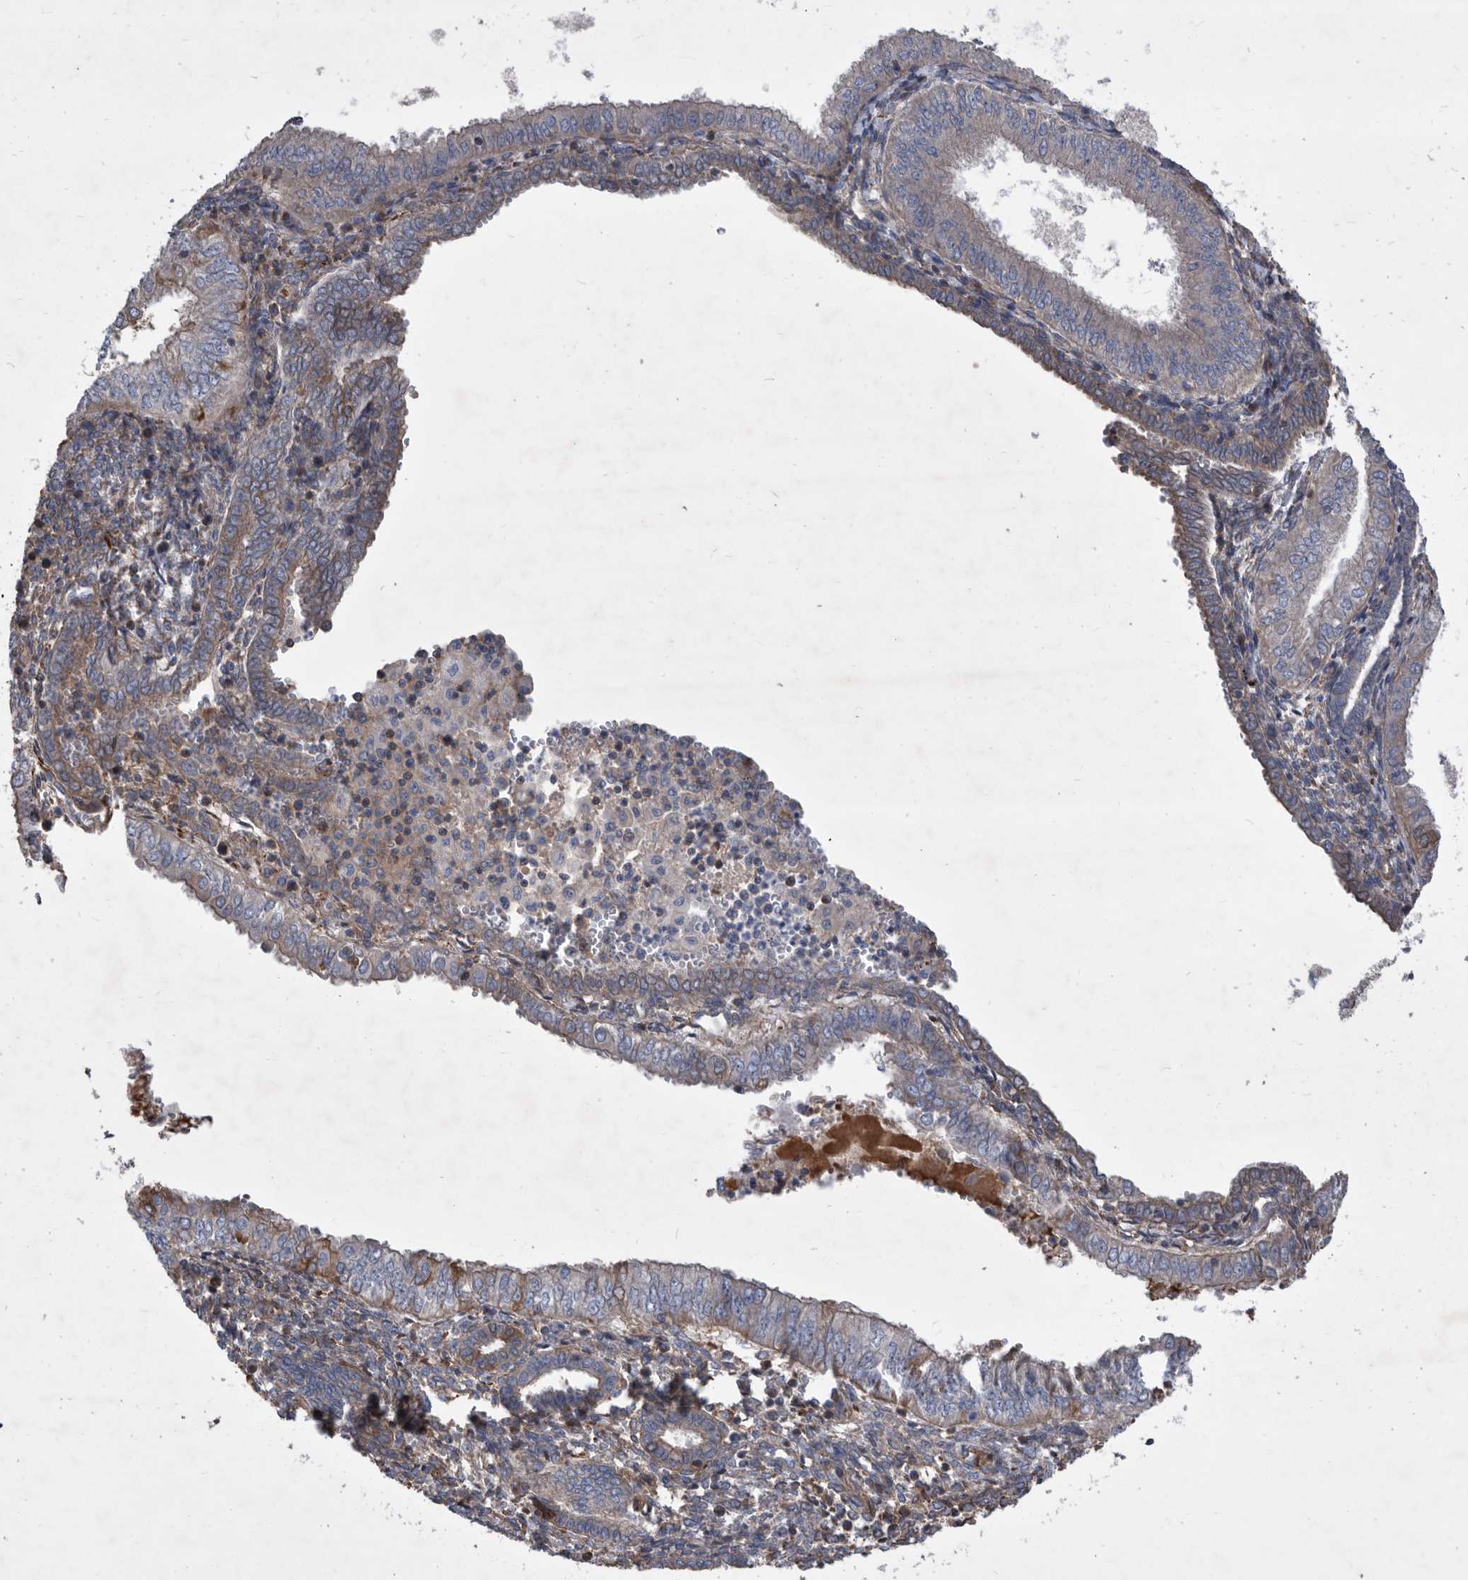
{"staining": {"intensity": "negative", "quantity": "none", "location": "none"}, "tissue": "endometrial cancer", "cell_type": "Tumor cells", "image_type": "cancer", "snomed": [{"axis": "morphology", "description": "Normal tissue, NOS"}, {"axis": "morphology", "description": "Adenocarcinoma, NOS"}, {"axis": "topography", "description": "Endometrium"}], "caption": "Adenocarcinoma (endometrial) stained for a protein using immunohistochemistry exhibits no positivity tumor cells.", "gene": "ATP13A3", "patient": {"sex": "female", "age": 53}}